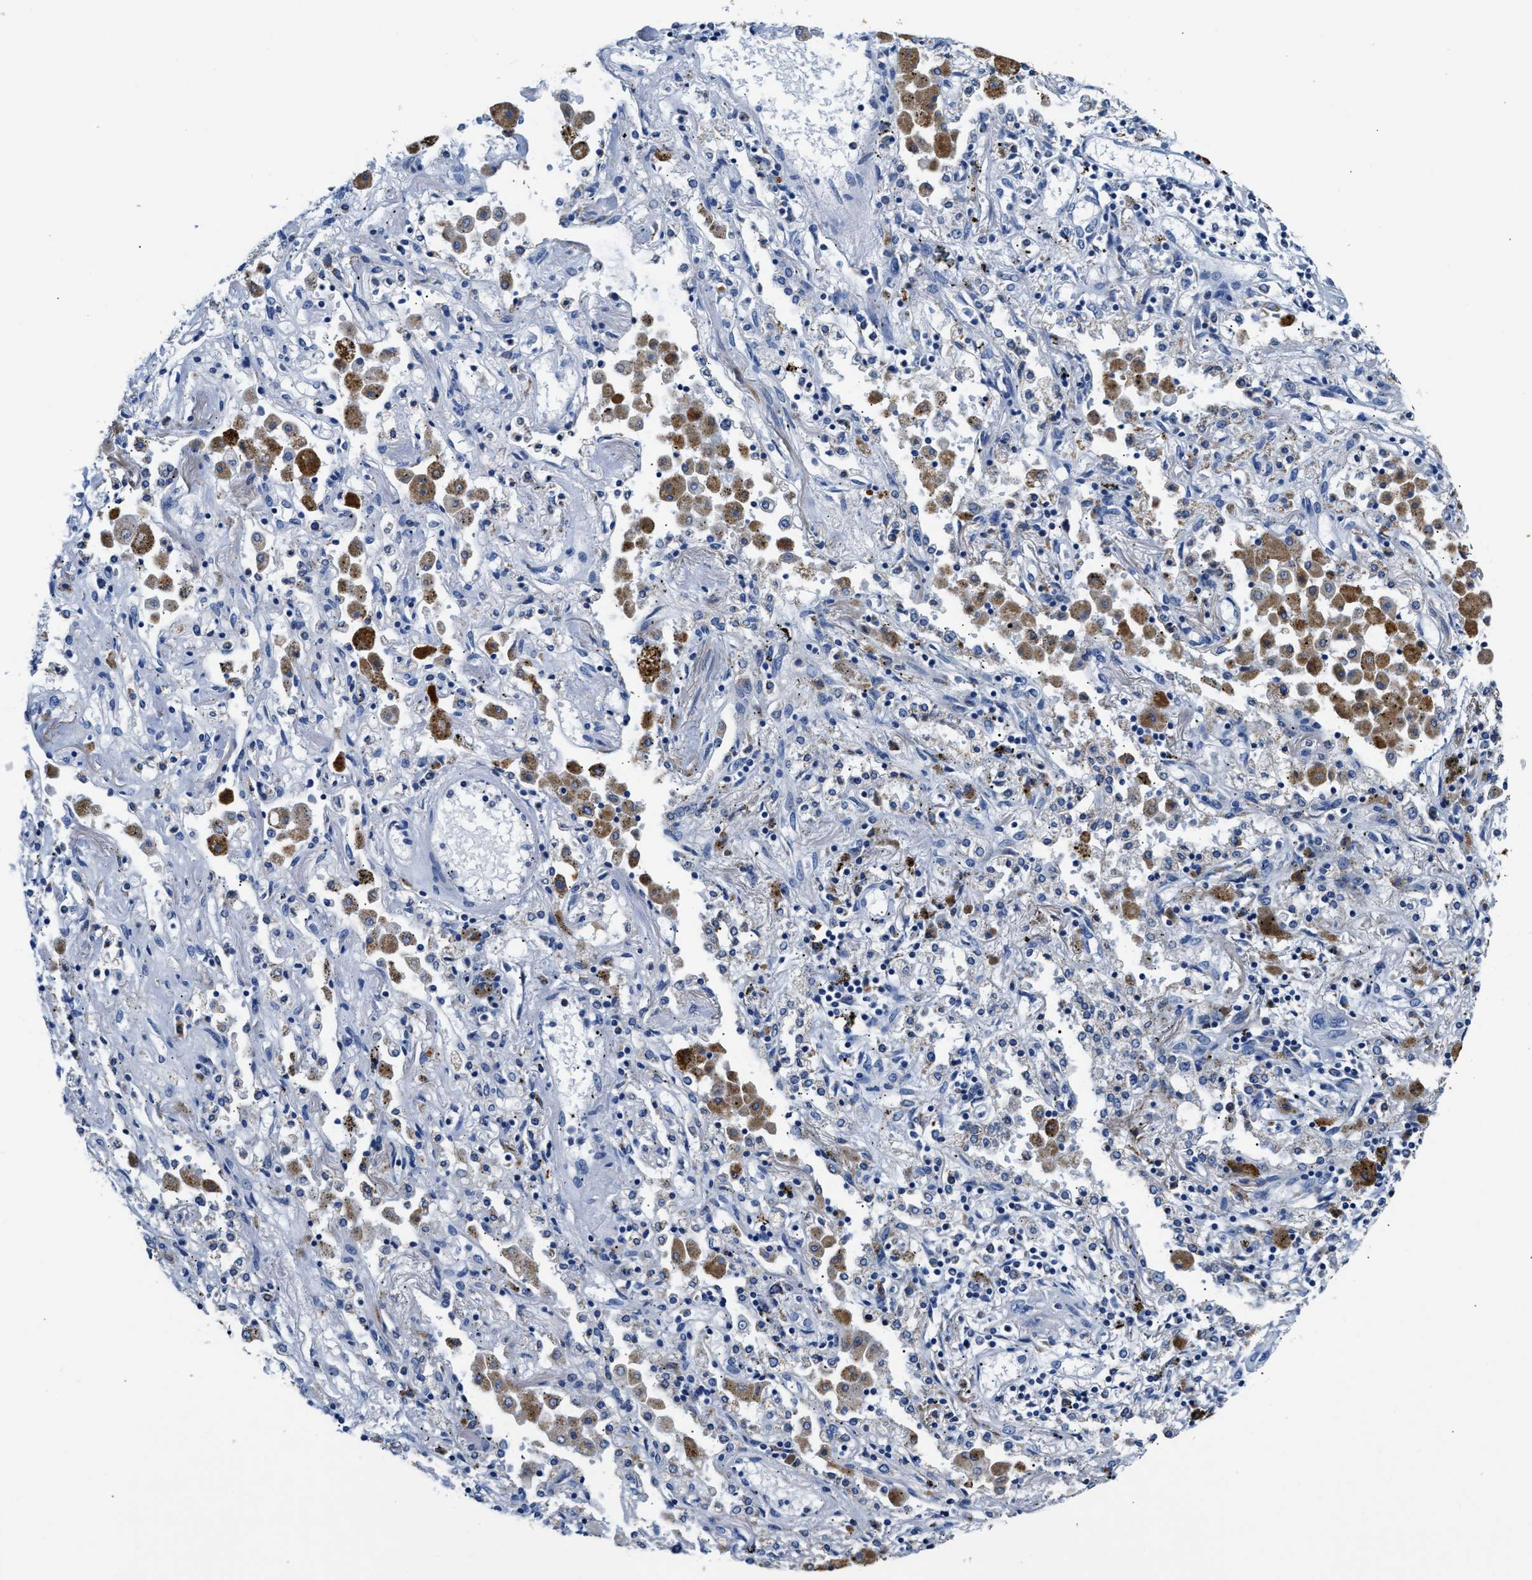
{"staining": {"intensity": "negative", "quantity": "none", "location": "none"}, "tissue": "lung cancer", "cell_type": "Tumor cells", "image_type": "cancer", "snomed": [{"axis": "morphology", "description": "Squamous cell carcinoma, NOS"}, {"axis": "topography", "description": "Lung"}], "caption": "Lung cancer stained for a protein using immunohistochemistry (IHC) demonstrates no staining tumor cells.", "gene": "ACADVL", "patient": {"sex": "female", "age": 47}}